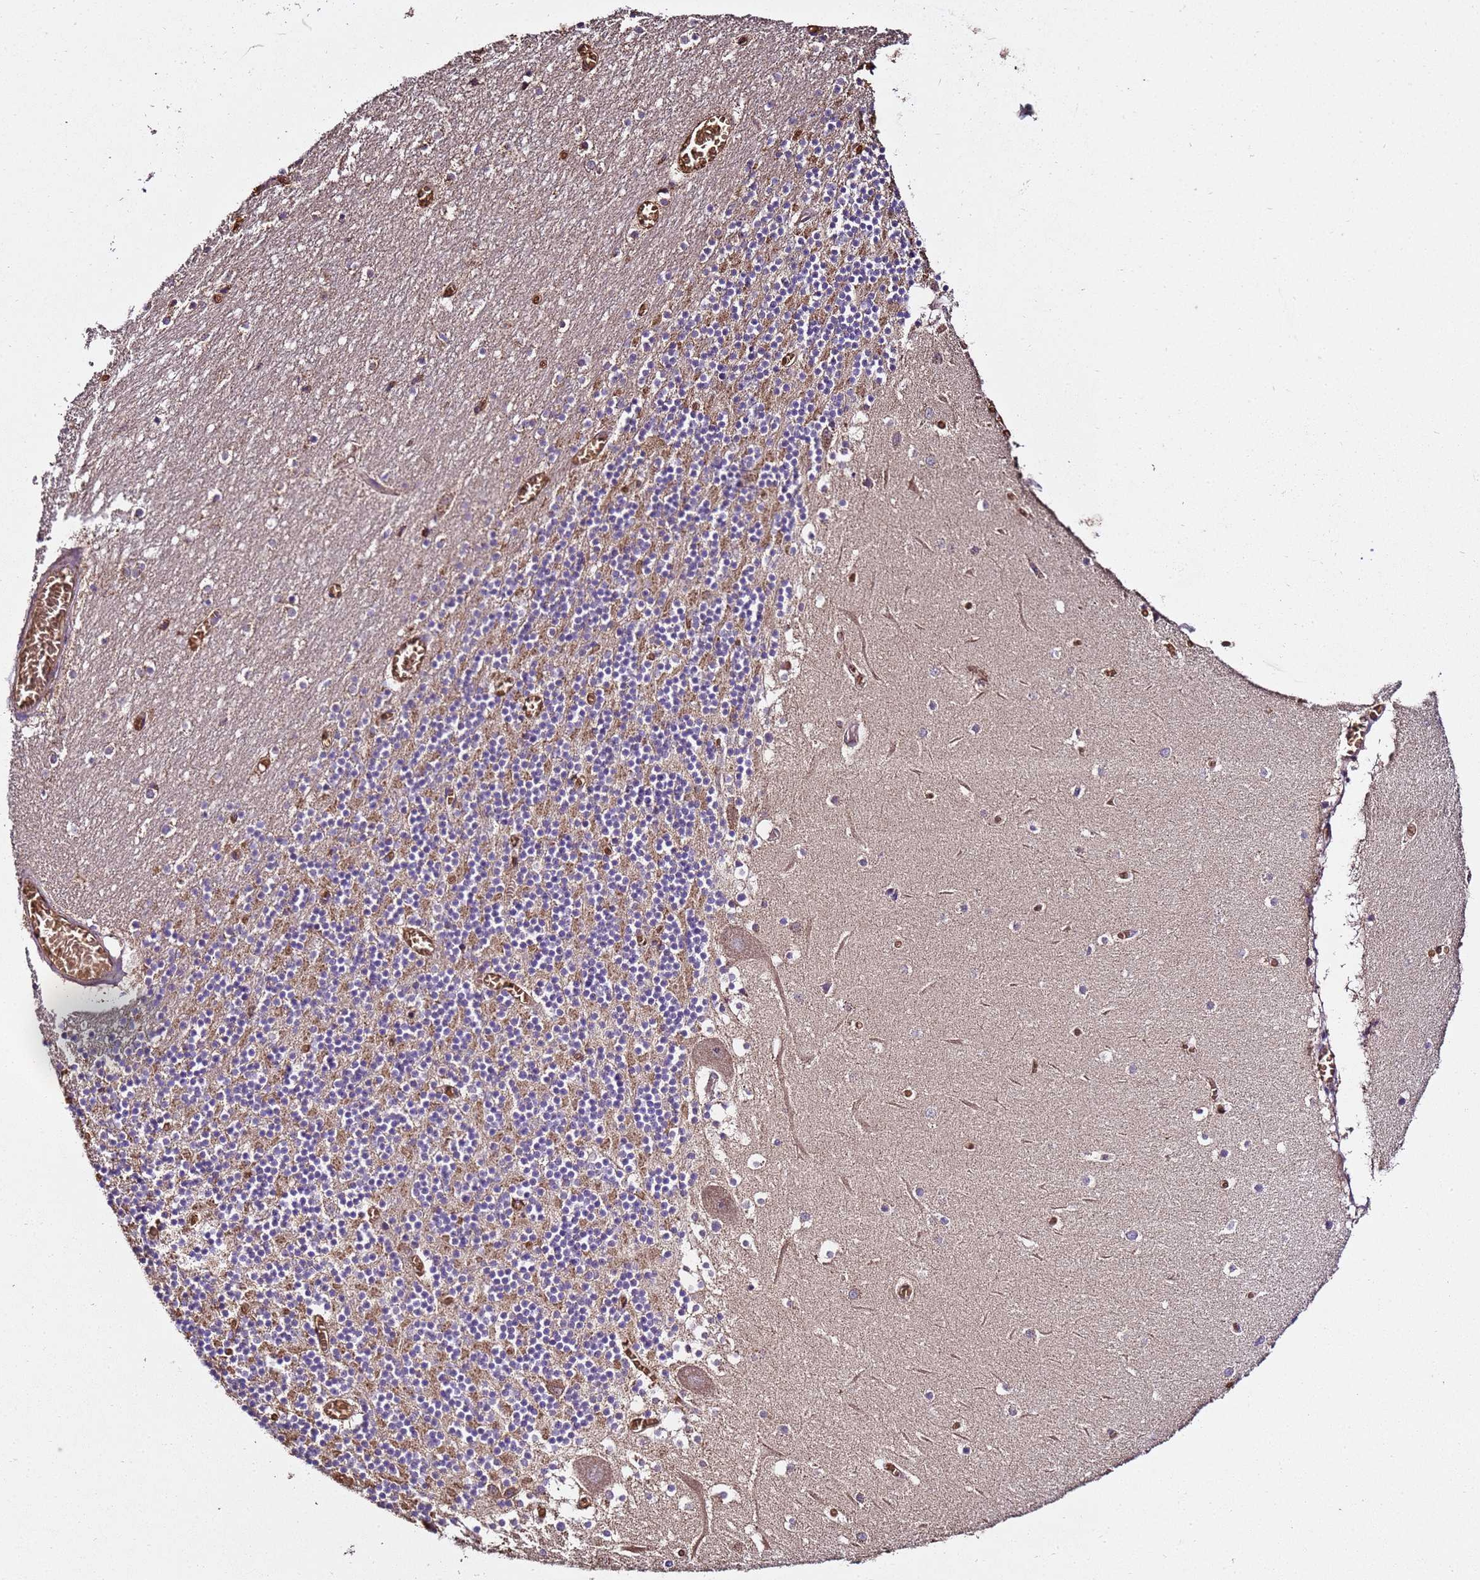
{"staining": {"intensity": "moderate", "quantity": "25%-75%", "location": "cytoplasmic/membranous"}, "tissue": "cerebellum", "cell_type": "Cells in granular layer", "image_type": "normal", "snomed": [{"axis": "morphology", "description": "Normal tissue, NOS"}, {"axis": "topography", "description": "Cerebellum"}], "caption": "Immunohistochemistry (IHC) (DAB (3,3'-diaminobenzidine)) staining of benign human cerebellum exhibits moderate cytoplasmic/membranous protein expression in about 25%-75% of cells in granular layer.", "gene": "LRRIQ1", "patient": {"sex": "female", "age": 28}}